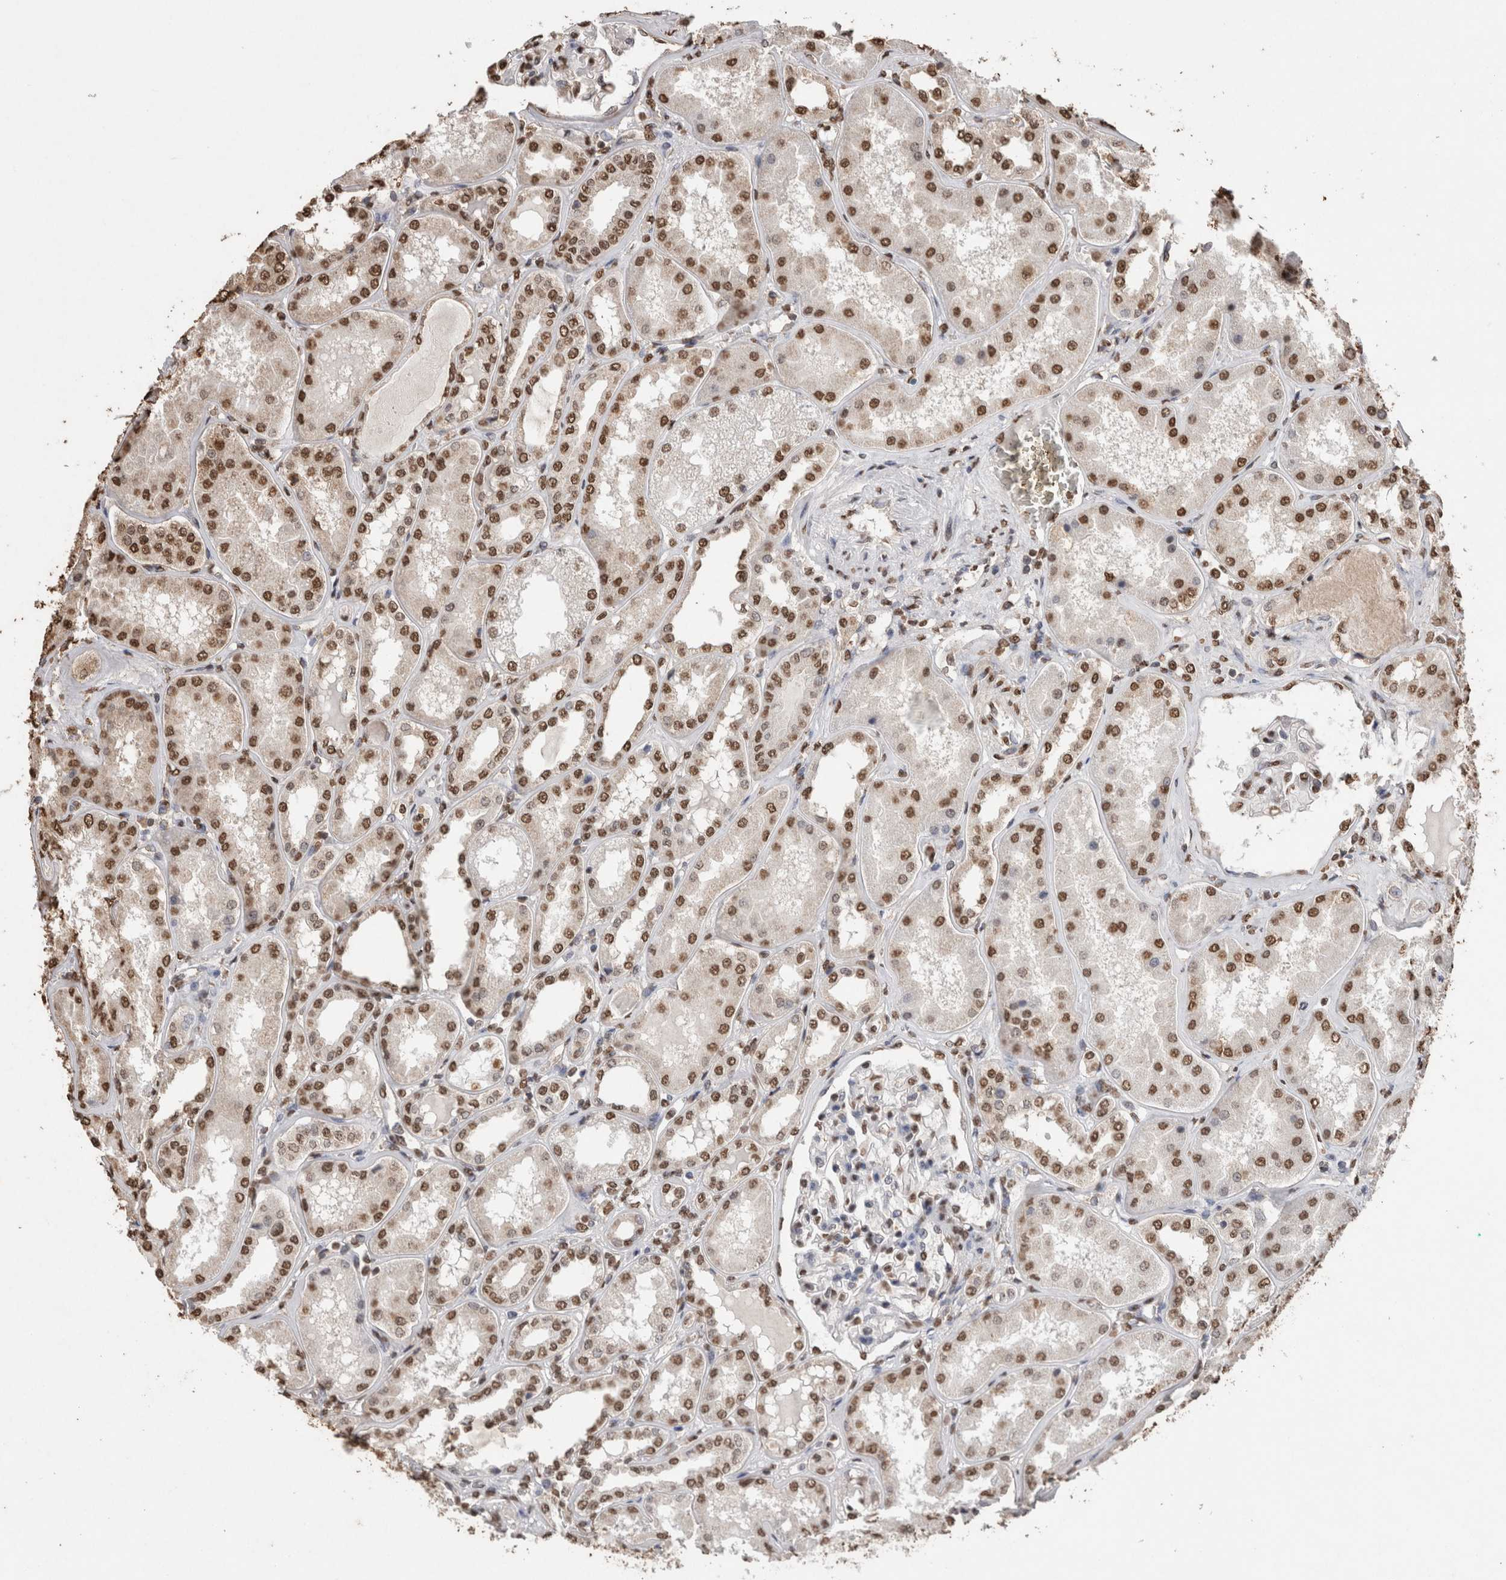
{"staining": {"intensity": "moderate", "quantity": "25%-75%", "location": "nuclear"}, "tissue": "kidney", "cell_type": "Cells in glomeruli", "image_type": "normal", "snomed": [{"axis": "morphology", "description": "Normal tissue, NOS"}, {"axis": "topography", "description": "Kidney"}], "caption": "An IHC micrograph of normal tissue is shown. Protein staining in brown highlights moderate nuclear positivity in kidney within cells in glomeruli.", "gene": "NTHL1", "patient": {"sex": "female", "age": 56}}